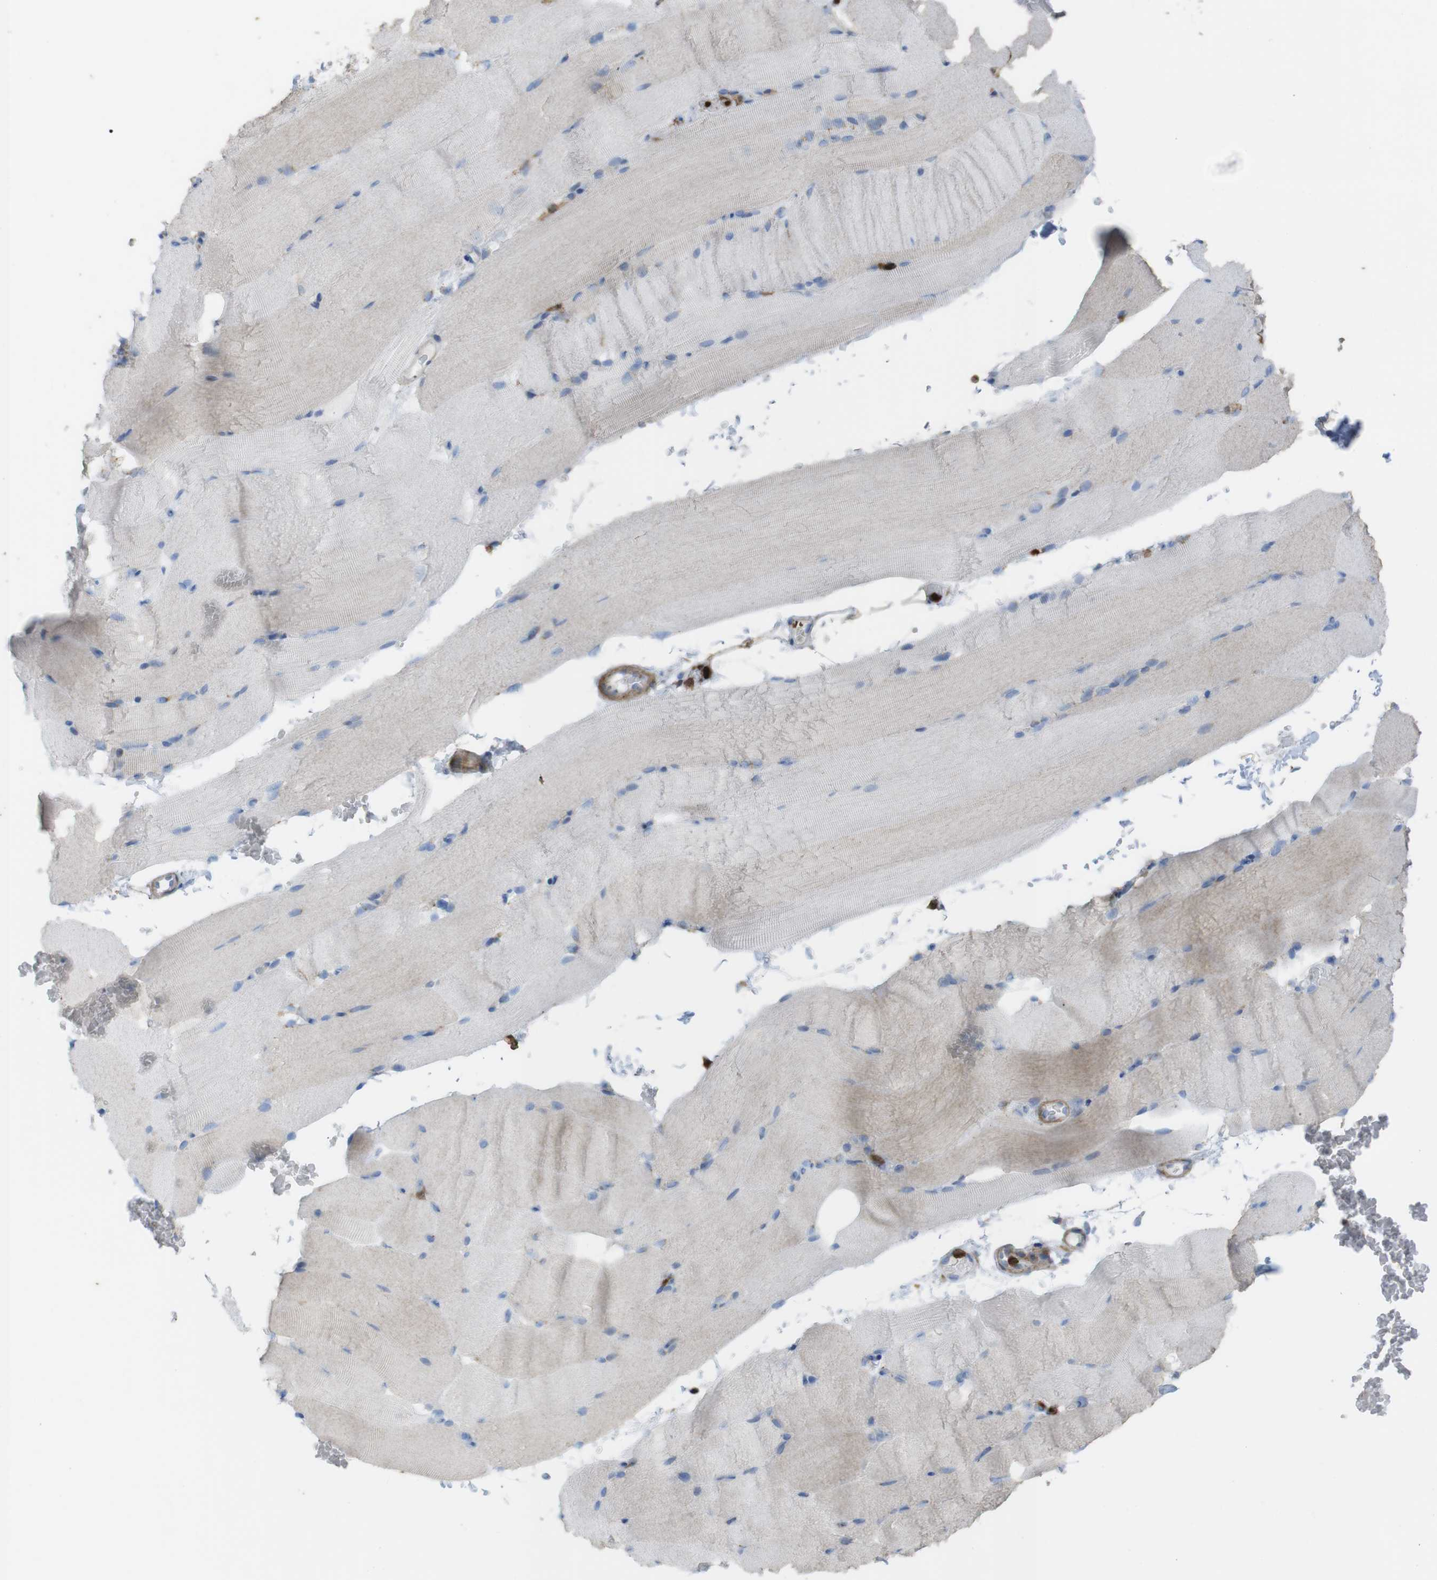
{"staining": {"intensity": "negative", "quantity": "none", "location": "none"}, "tissue": "skeletal muscle", "cell_type": "Myocytes", "image_type": "normal", "snomed": [{"axis": "morphology", "description": "Normal tissue, NOS"}, {"axis": "topography", "description": "Skeletal muscle"}, {"axis": "topography", "description": "Parathyroid gland"}], "caption": "DAB immunohistochemical staining of unremarkable human skeletal muscle shows no significant staining in myocytes. (DAB IHC with hematoxylin counter stain).", "gene": "PRKCD", "patient": {"sex": "female", "age": 37}}